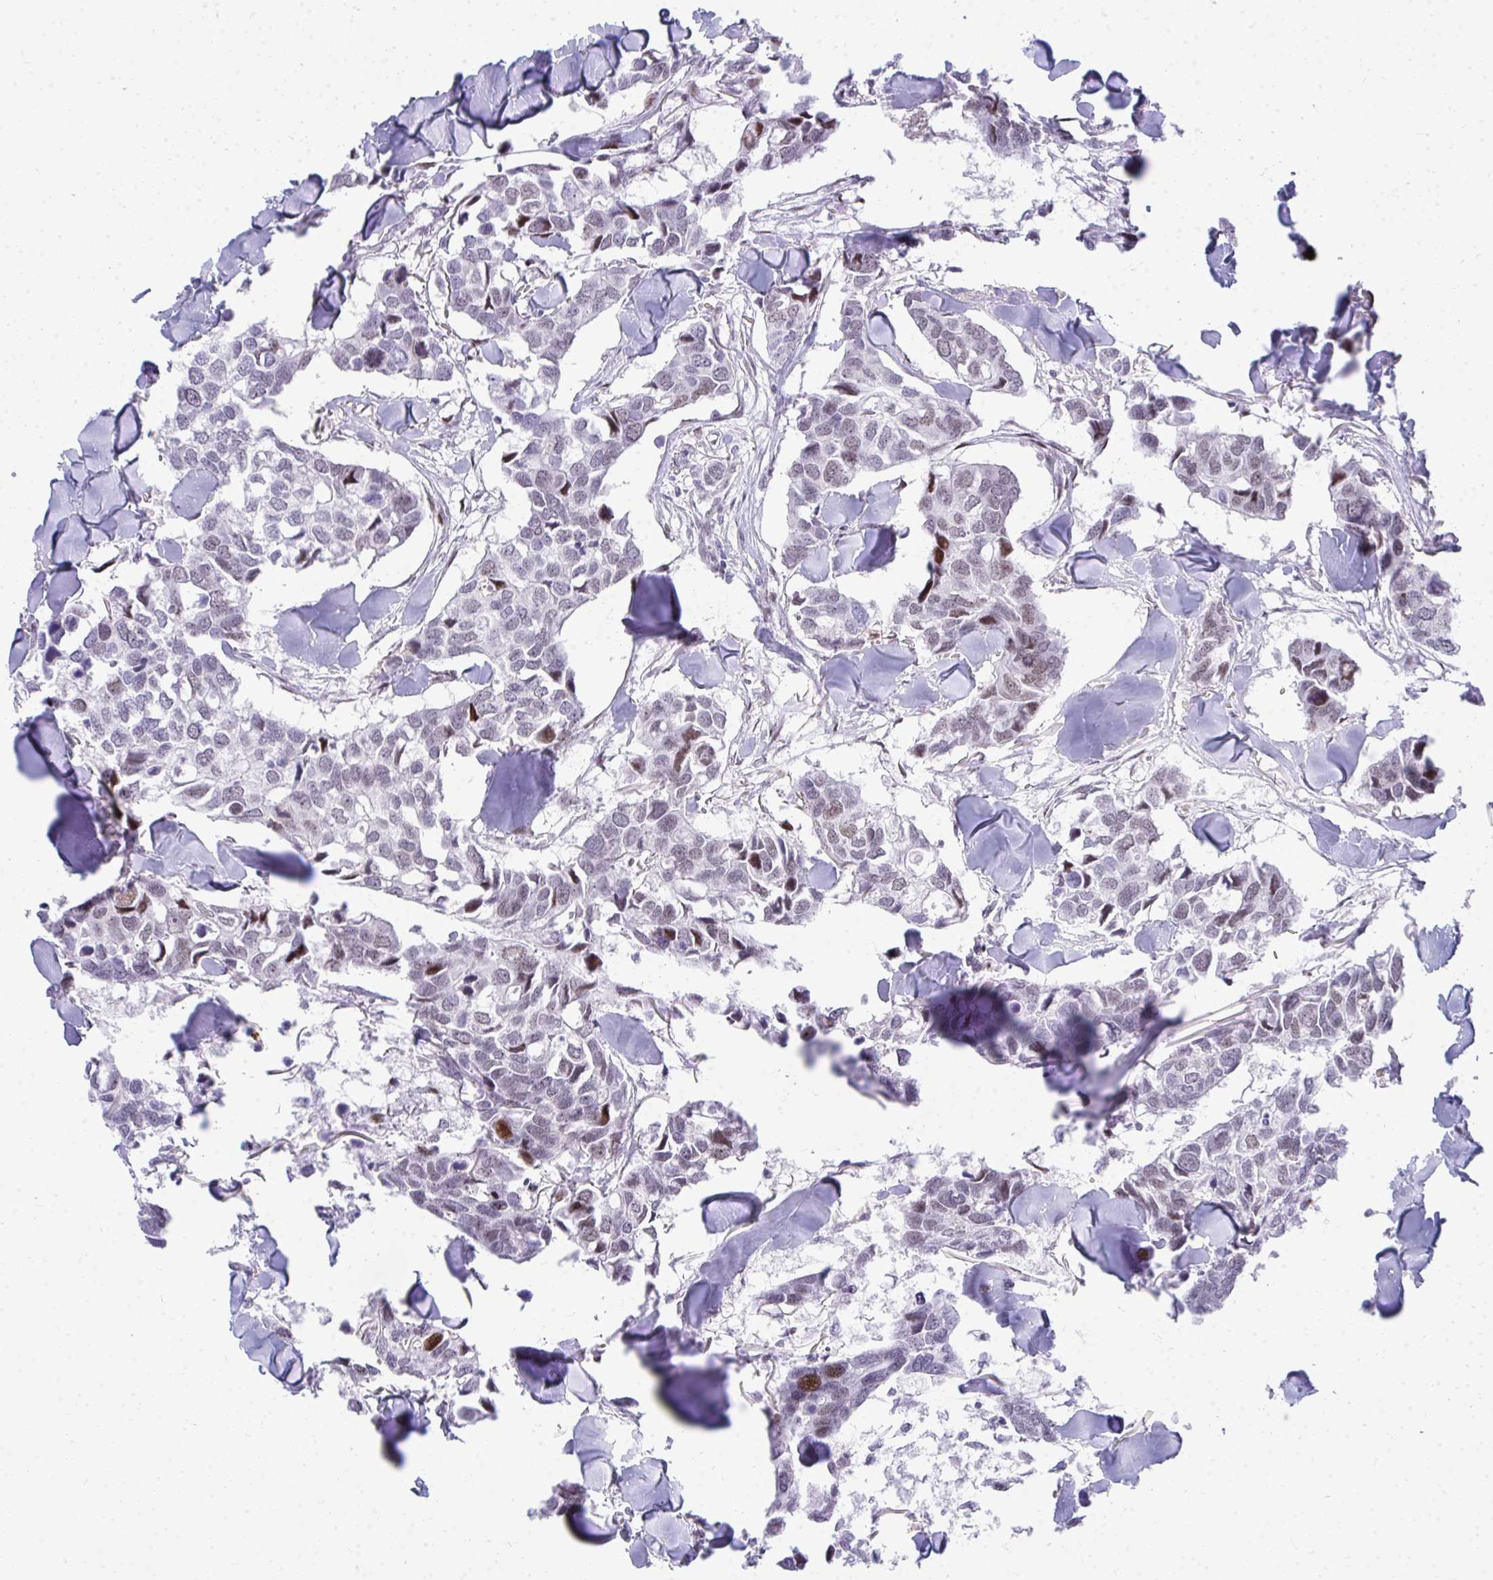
{"staining": {"intensity": "moderate", "quantity": "<25%", "location": "nuclear"}, "tissue": "breast cancer", "cell_type": "Tumor cells", "image_type": "cancer", "snomed": [{"axis": "morphology", "description": "Duct carcinoma"}, {"axis": "topography", "description": "Breast"}], "caption": "DAB immunohistochemical staining of breast infiltrating ductal carcinoma demonstrates moderate nuclear protein staining in about <25% of tumor cells. (DAB (3,3'-diaminobenzidine) = brown stain, brightfield microscopy at high magnification).", "gene": "GLDN", "patient": {"sex": "female", "age": 83}}